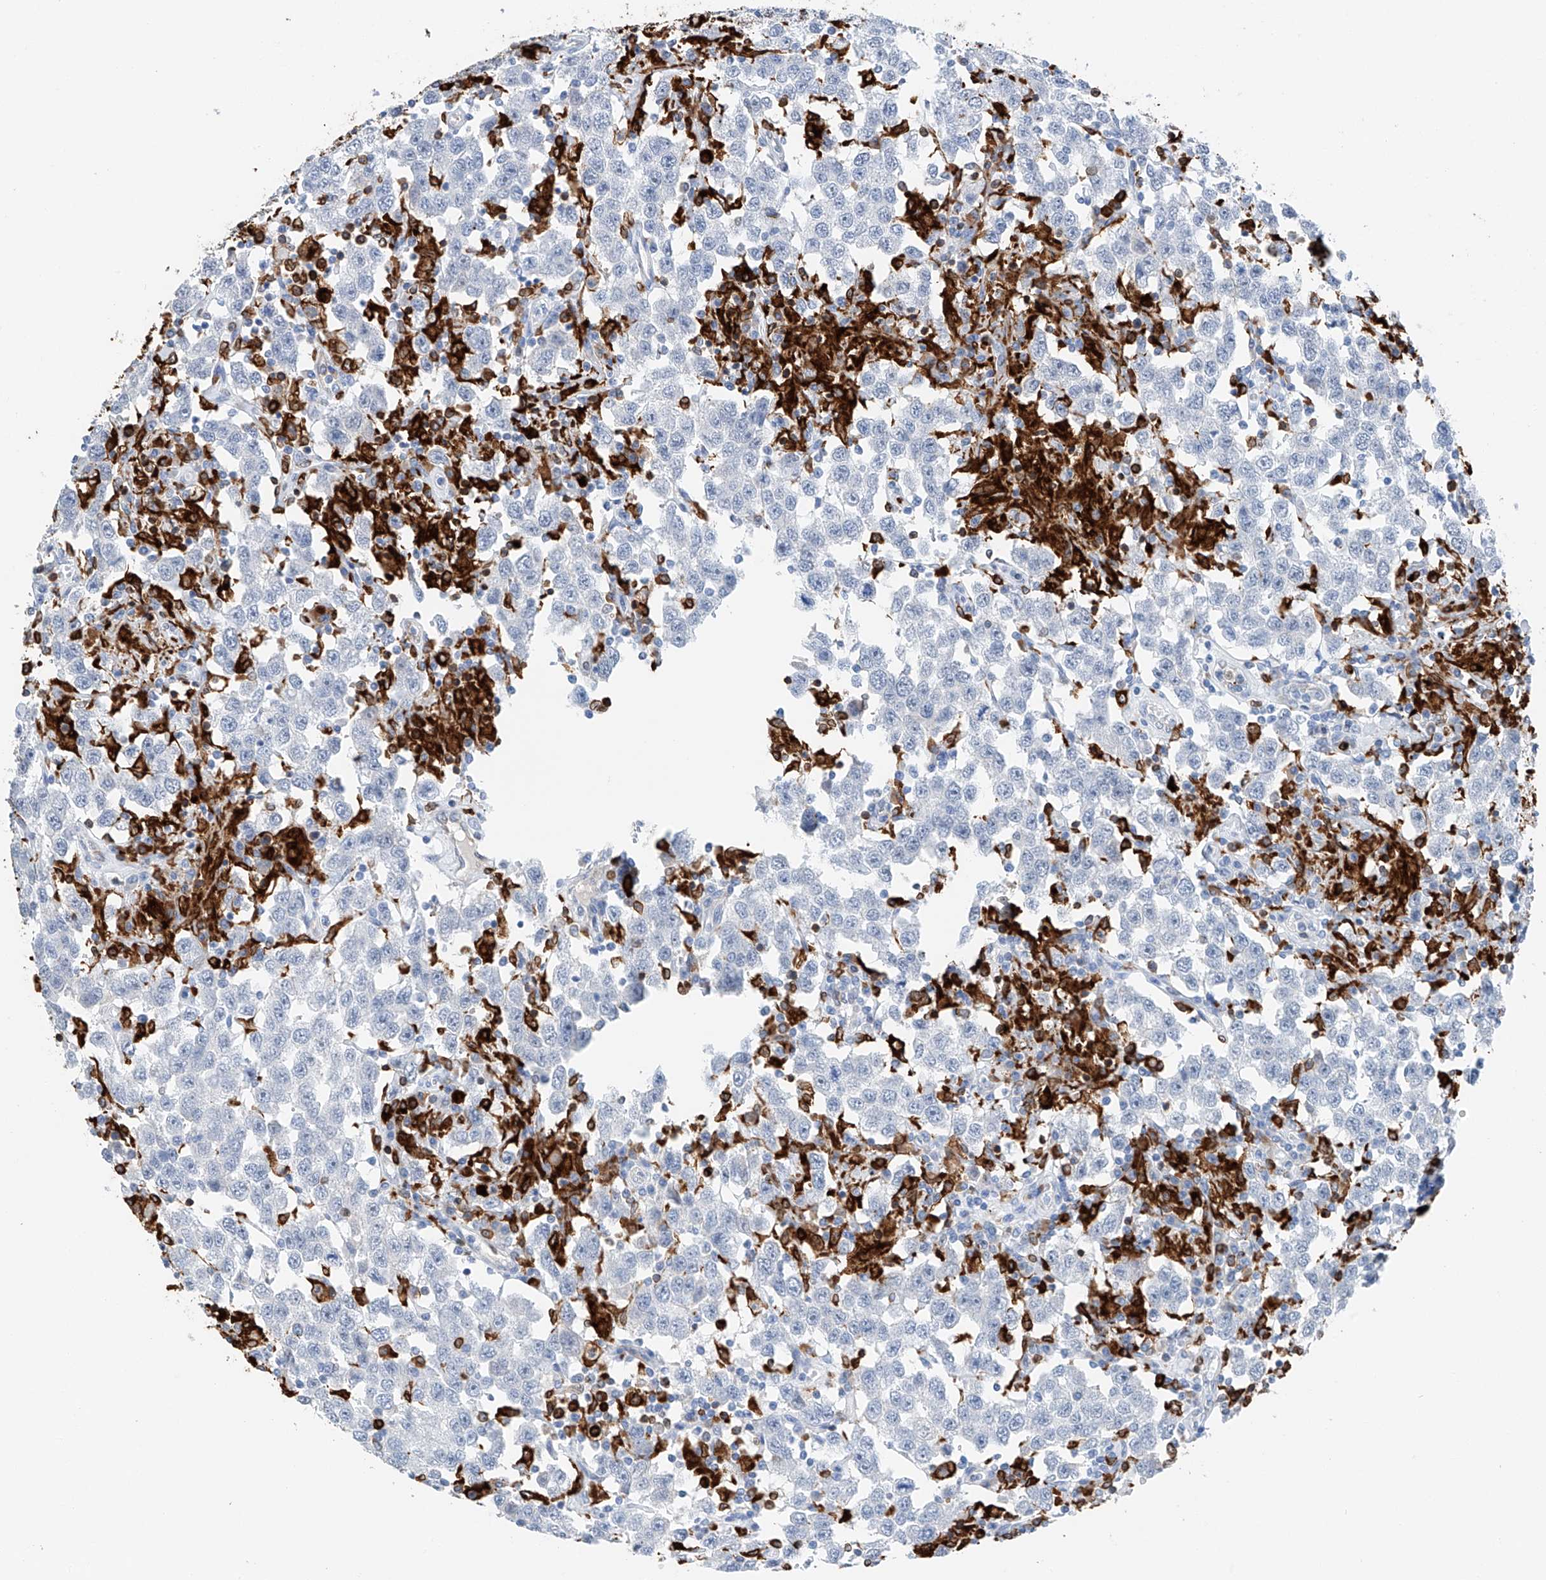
{"staining": {"intensity": "negative", "quantity": "none", "location": "none"}, "tissue": "testis cancer", "cell_type": "Tumor cells", "image_type": "cancer", "snomed": [{"axis": "morphology", "description": "Seminoma, NOS"}, {"axis": "topography", "description": "Testis"}], "caption": "High power microscopy image of an immunohistochemistry photomicrograph of testis cancer, revealing no significant expression in tumor cells.", "gene": "TBXAS1", "patient": {"sex": "male", "age": 41}}